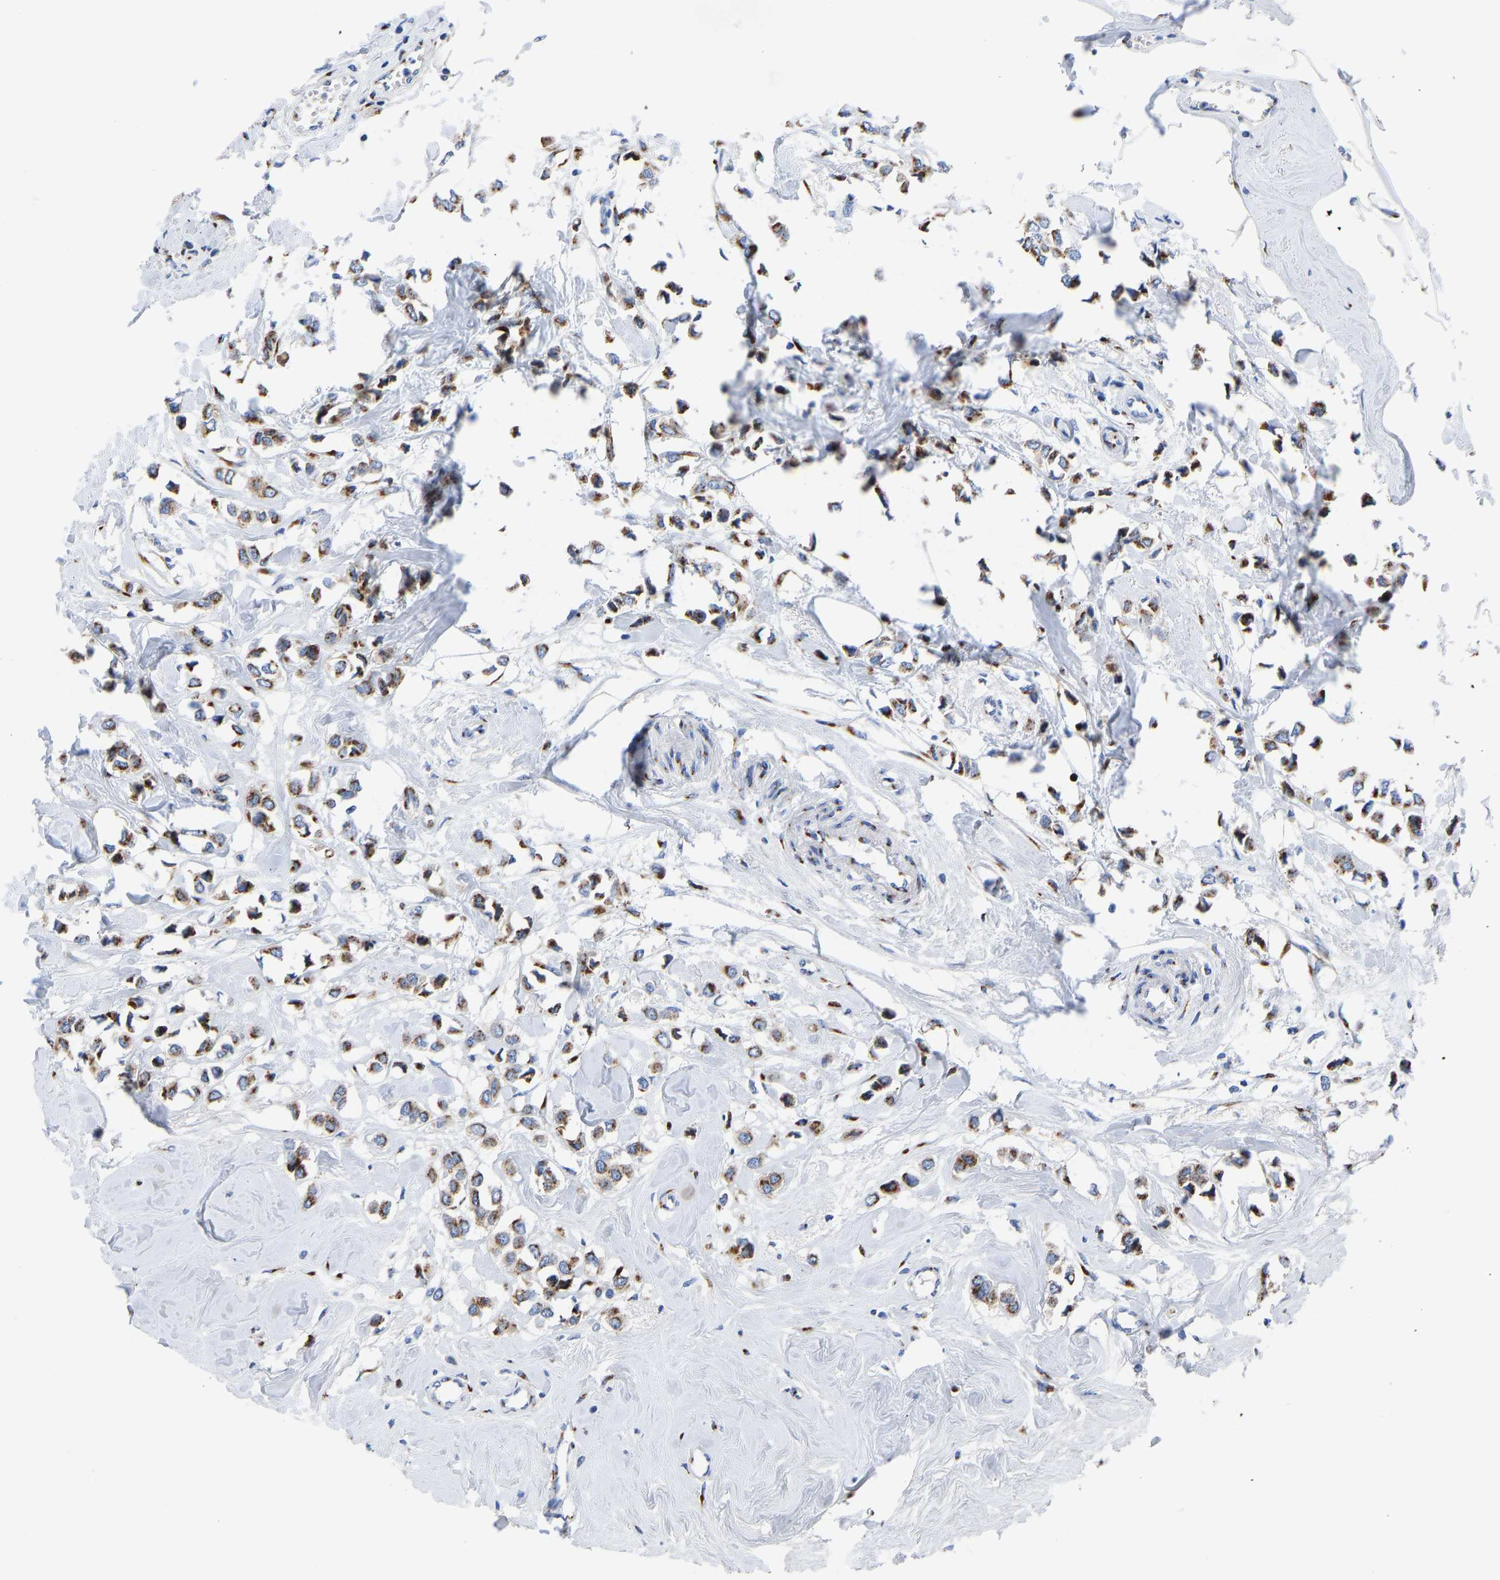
{"staining": {"intensity": "moderate", "quantity": ">75%", "location": "cytoplasmic/membranous"}, "tissue": "breast cancer", "cell_type": "Tumor cells", "image_type": "cancer", "snomed": [{"axis": "morphology", "description": "Lobular carcinoma"}, {"axis": "topography", "description": "Breast"}], "caption": "A photomicrograph of human lobular carcinoma (breast) stained for a protein exhibits moderate cytoplasmic/membranous brown staining in tumor cells.", "gene": "TMEM87A", "patient": {"sex": "female", "age": 51}}